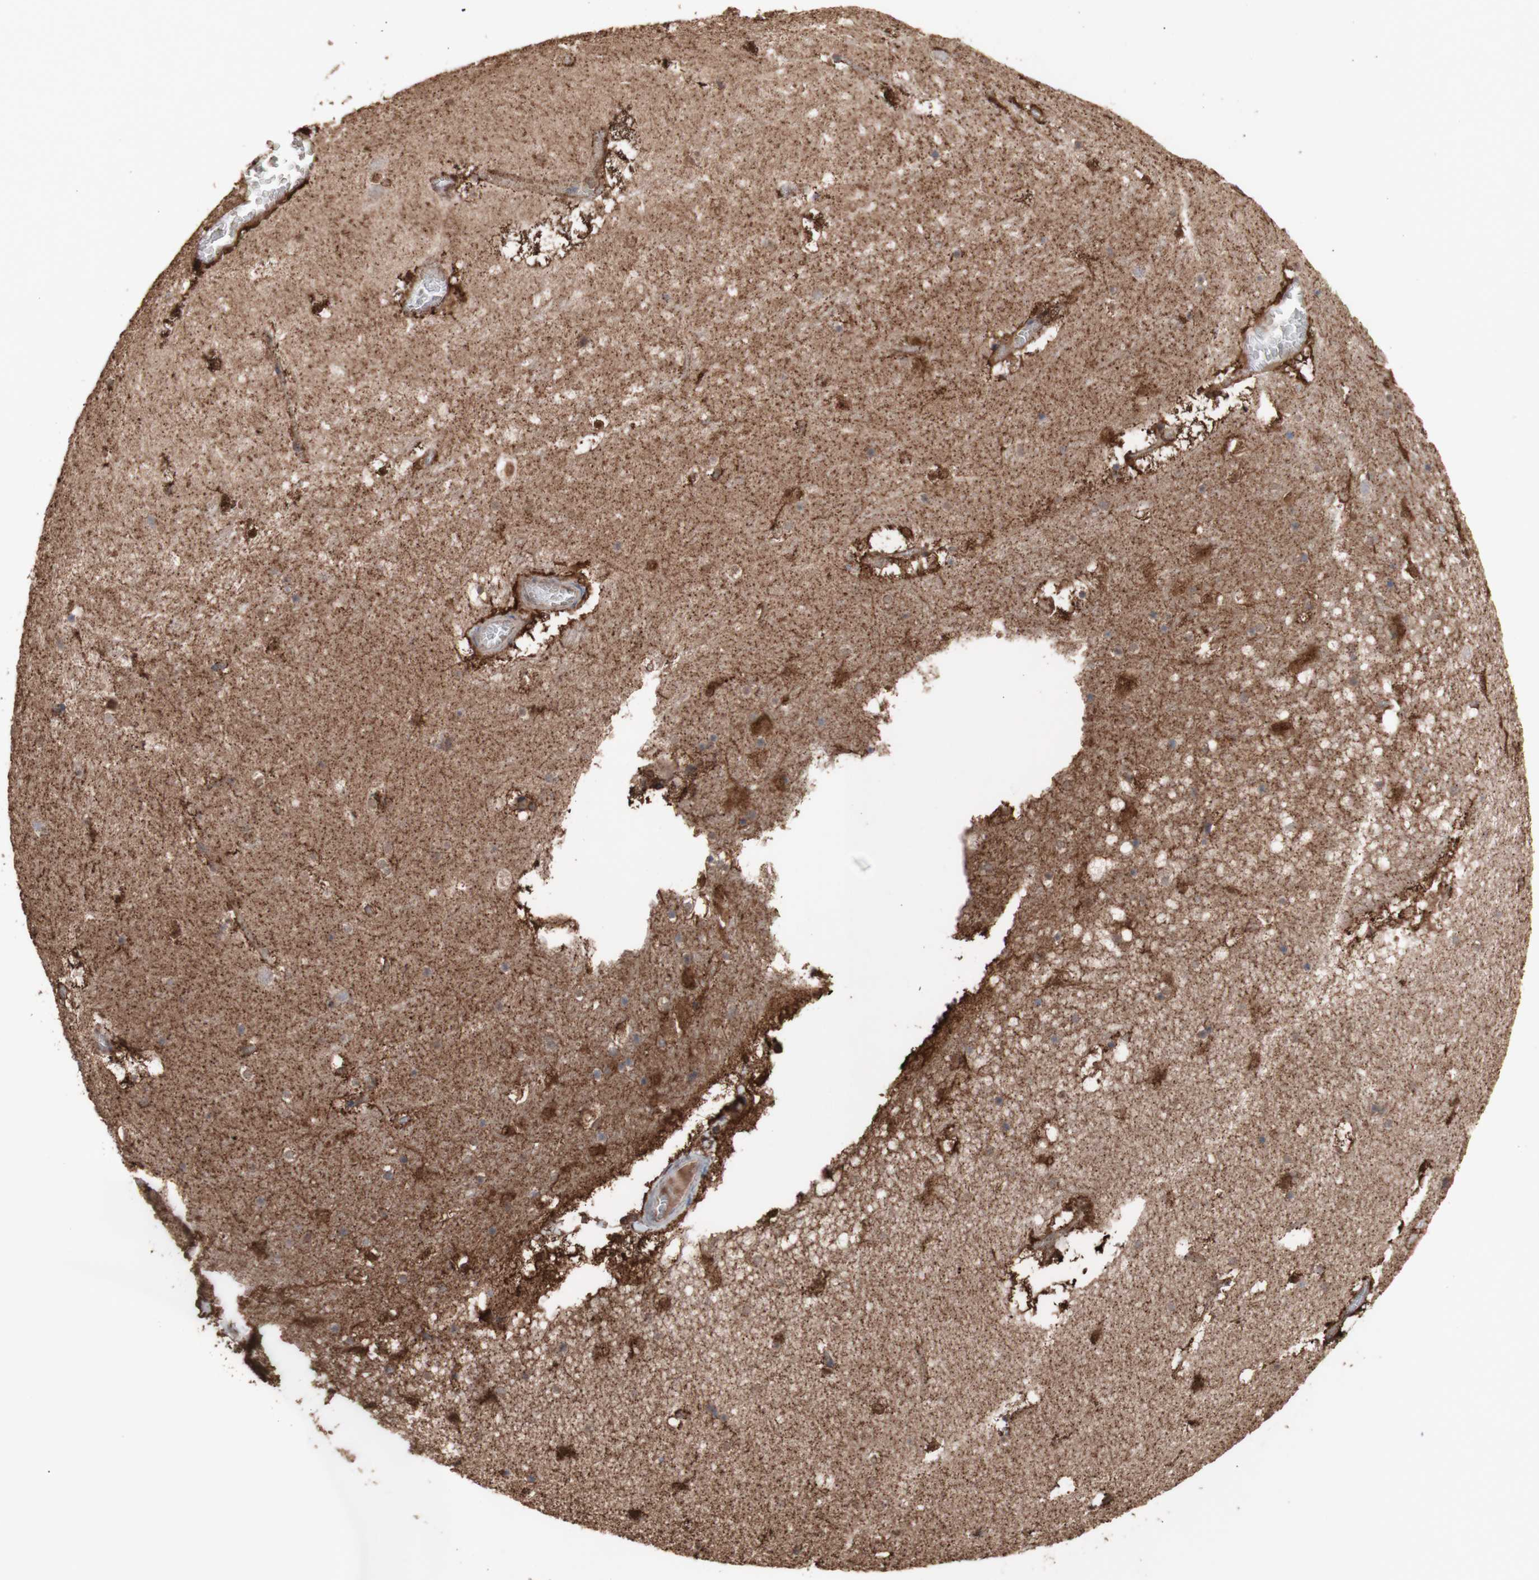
{"staining": {"intensity": "strong", "quantity": "<25%", "location": "cytoplasmic/membranous"}, "tissue": "hippocampus", "cell_type": "Glial cells", "image_type": "normal", "snomed": [{"axis": "morphology", "description": "Normal tissue, NOS"}, {"axis": "topography", "description": "Hippocampus"}], "caption": "DAB immunohistochemical staining of benign human hippocampus demonstrates strong cytoplasmic/membranous protein expression in approximately <25% of glial cells.", "gene": "ALDH9A1", "patient": {"sex": "male", "age": 45}}